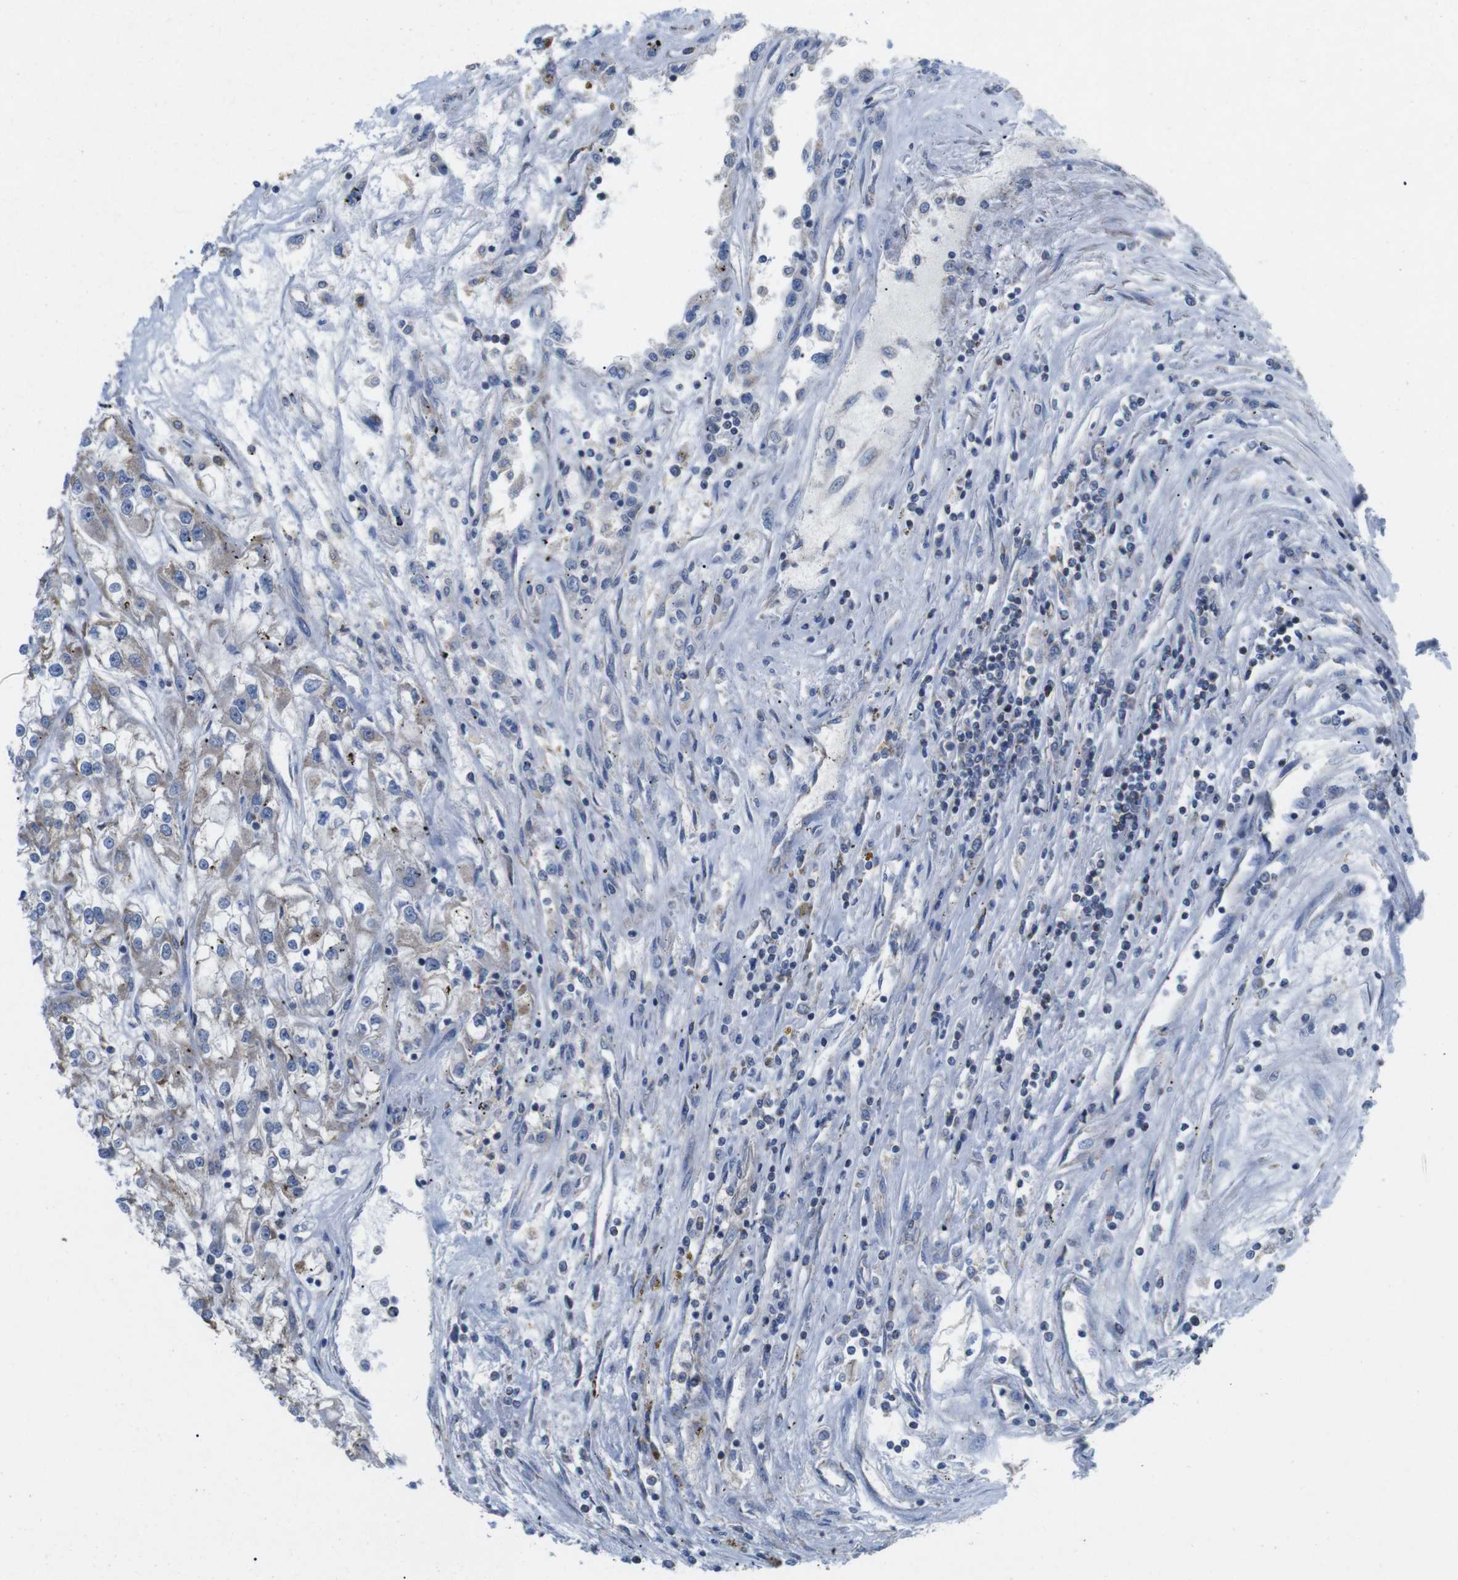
{"staining": {"intensity": "moderate", "quantity": "25%-75%", "location": "cytoplasmic/membranous"}, "tissue": "renal cancer", "cell_type": "Tumor cells", "image_type": "cancer", "snomed": [{"axis": "morphology", "description": "Adenocarcinoma, NOS"}, {"axis": "topography", "description": "Kidney"}], "caption": "A high-resolution micrograph shows immunohistochemistry staining of renal adenocarcinoma, which reveals moderate cytoplasmic/membranous expression in approximately 25%-75% of tumor cells. (brown staining indicates protein expression, while blue staining denotes nuclei).", "gene": "F2RL1", "patient": {"sex": "female", "age": 52}}